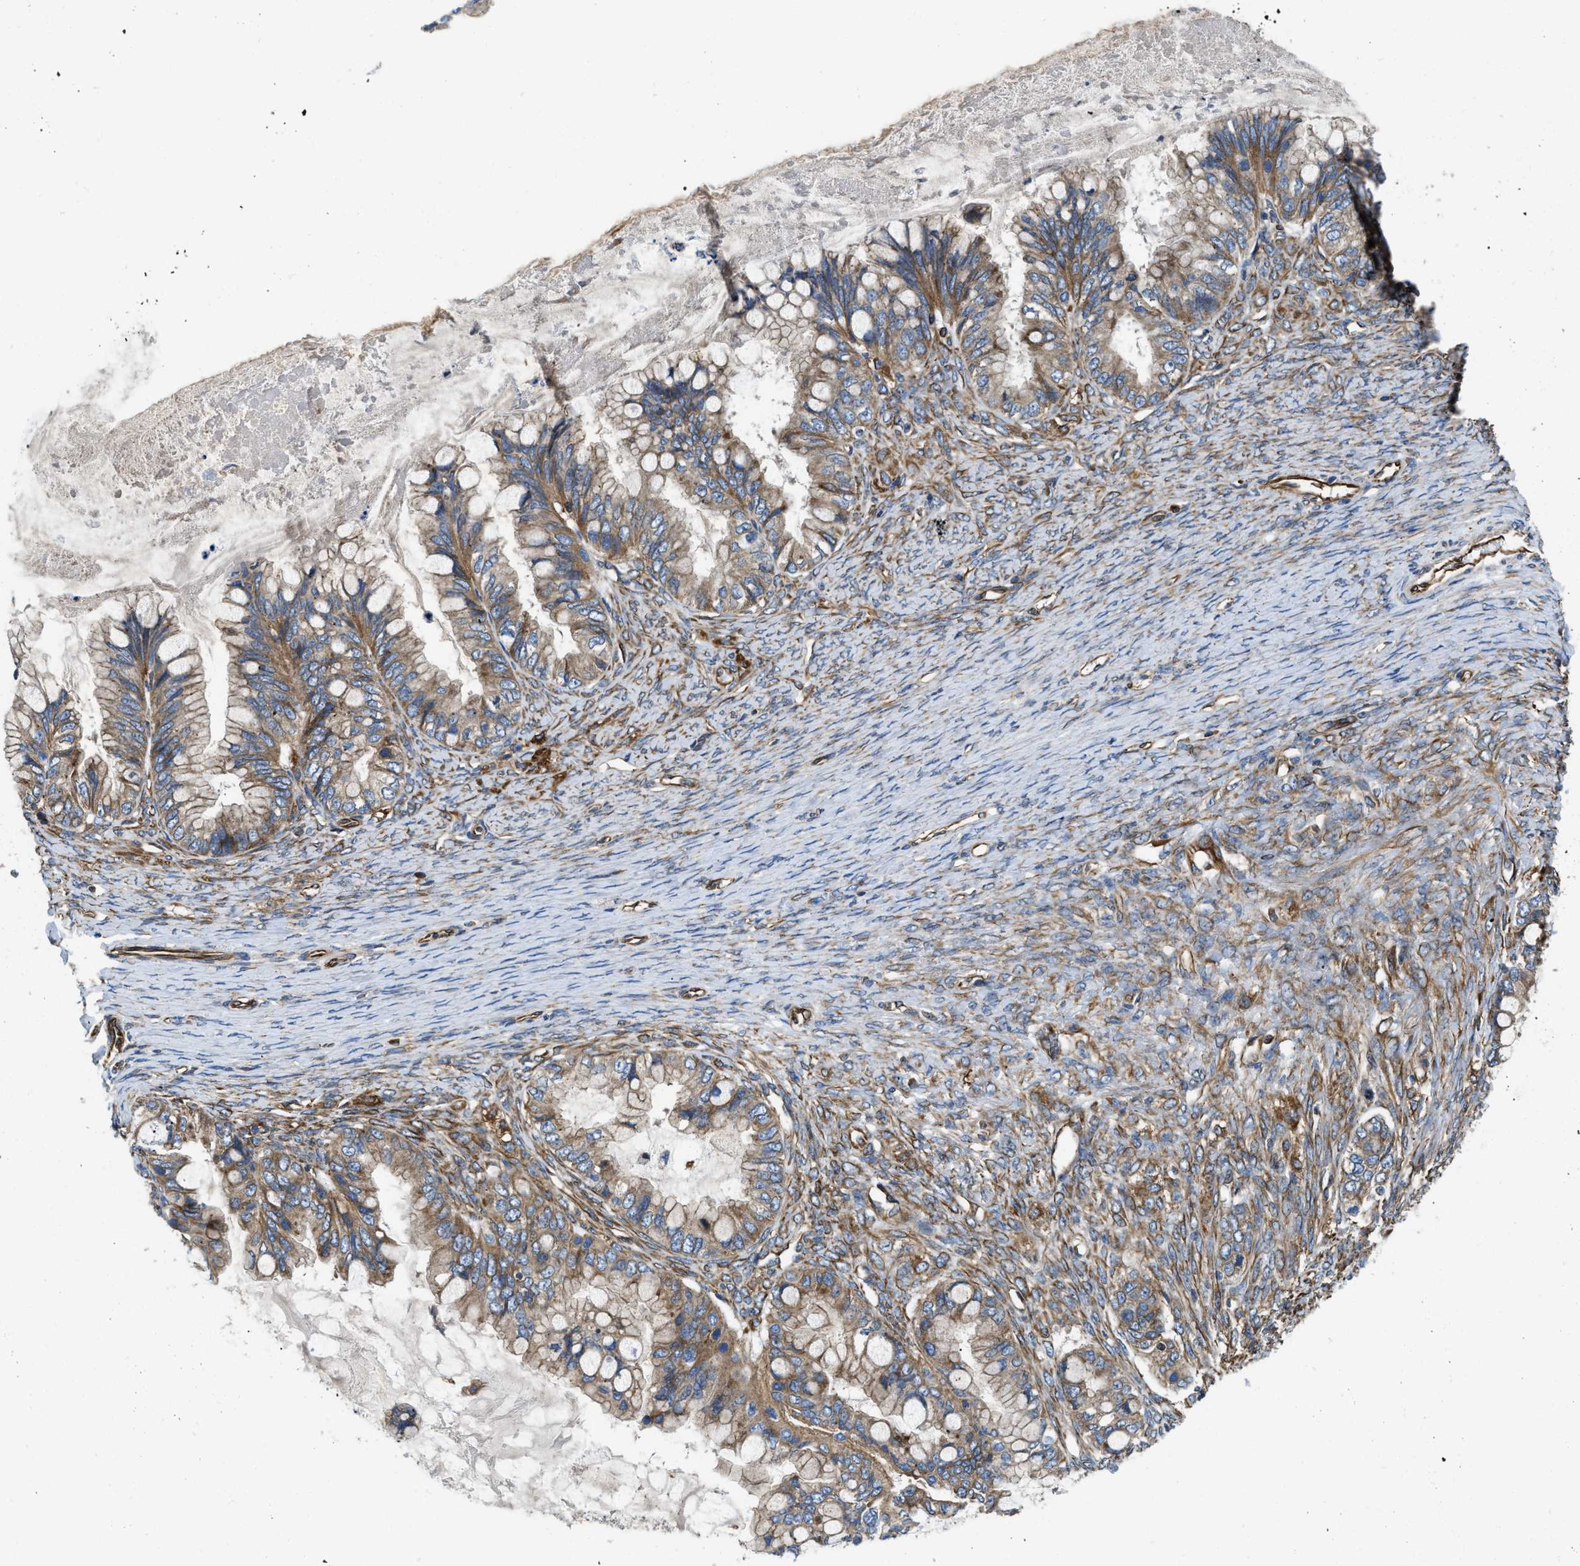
{"staining": {"intensity": "weak", "quantity": ">75%", "location": "cytoplasmic/membranous"}, "tissue": "ovarian cancer", "cell_type": "Tumor cells", "image_type": "cancer", "snomed": [{"axis": "morphology", "description": "Cystadenocarcinoma, mucinous, NOS"}, {"axis": "topography", "description": "Ovary"}], "caption": "Protein staining reveals weak cytoplasmic/membranous positivity in approximately >75% of tumor cells in ovarian cancer (mucinous cystadenocarcinoma).", "gene": "HSD17B12", "patient": {"sex": "female", "age": 80}}